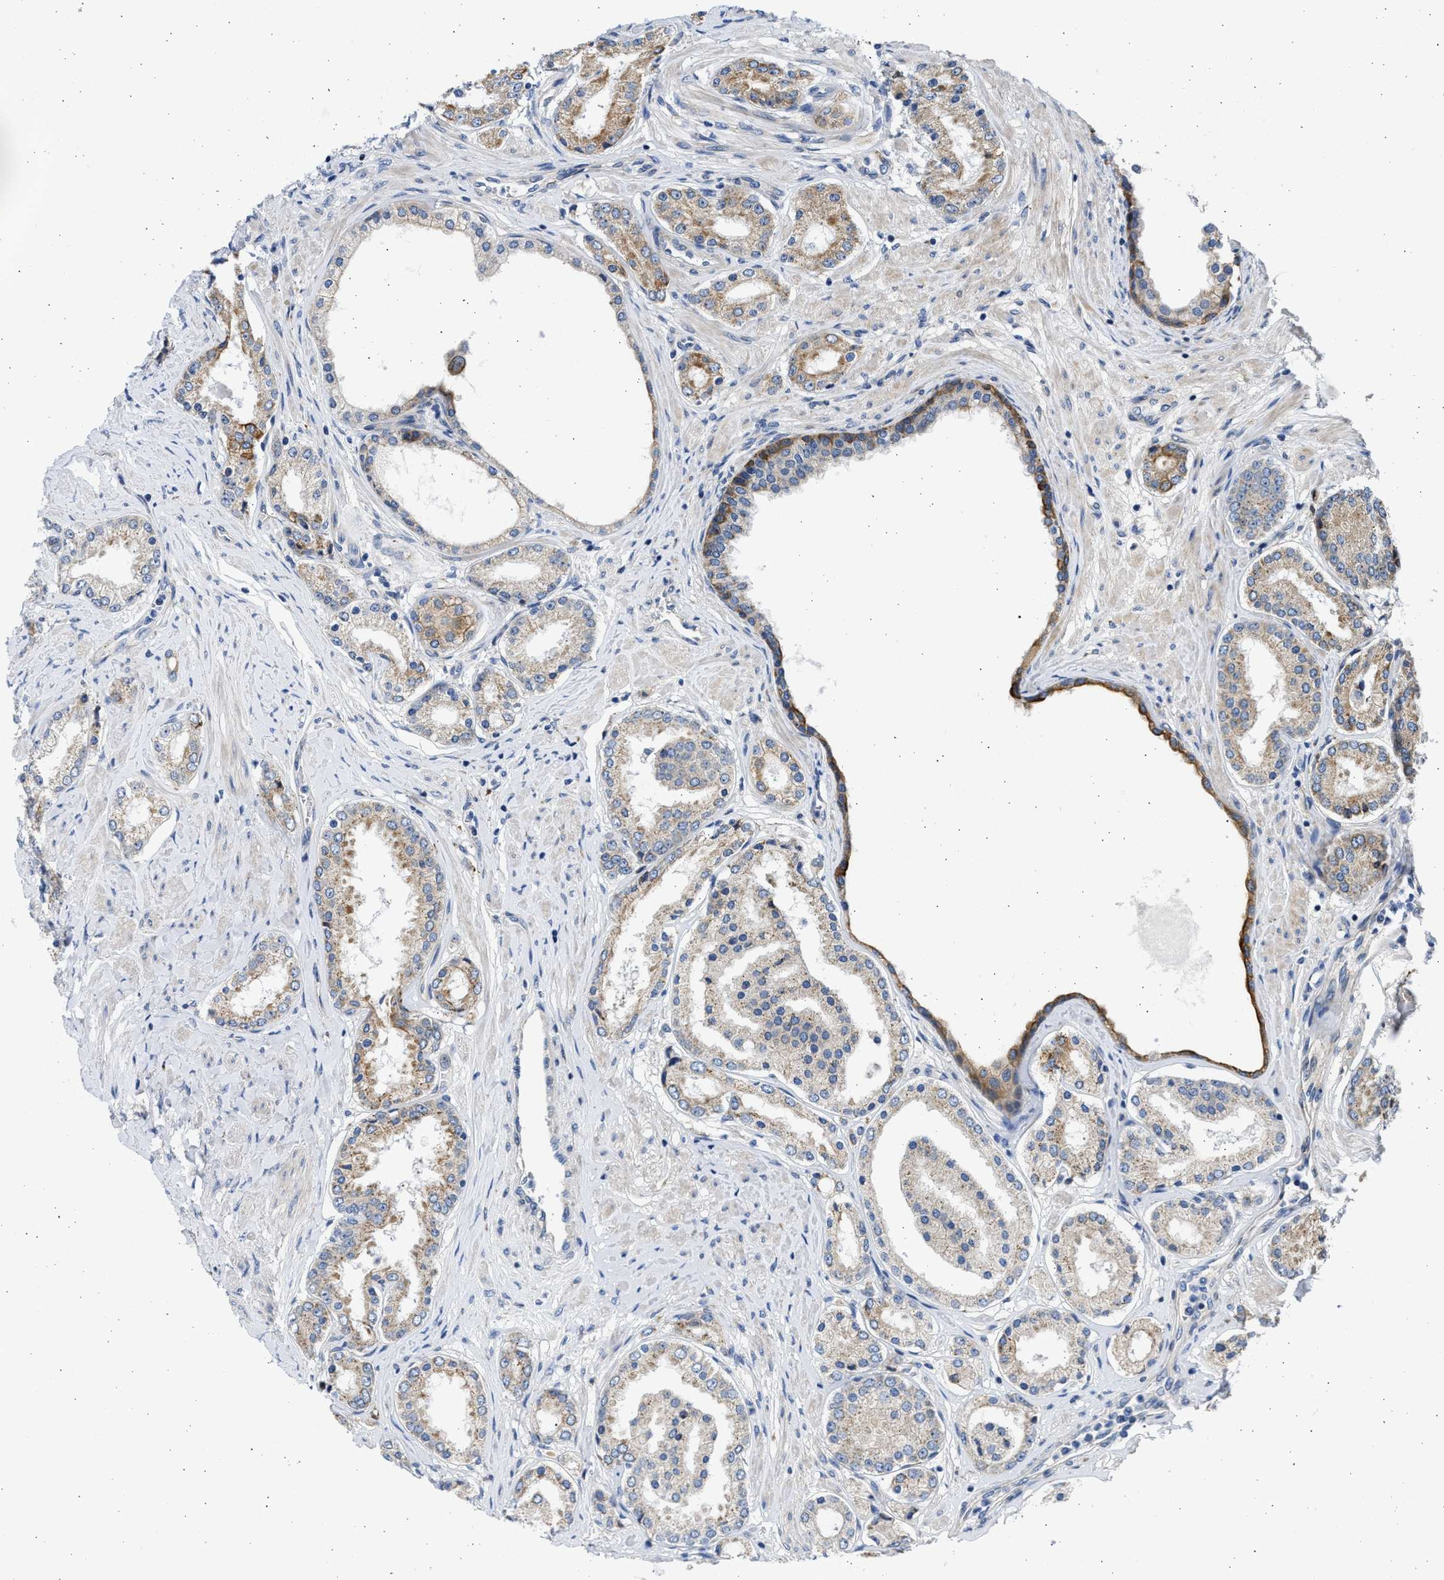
{"staining": {"intensity": "moderate", "quantity": "<25%", "location": "cytoplasmic/membranous"}, "tissue": "prostate cancer", "cell_type": "Tumor cells", "image_type": "cancer", "snomed": [{"axis": "morphology", "description": "Adenocarcinoma, Low grade"}, {"axis": "topography", "description": "Prostate"}], "caption": "Prostate low-grade adenocarcinoma stained with a protein marker shows moderate staining in tumor cells.", "gene": "PLD2", "patient": {"sex": "male", "age": 63}}